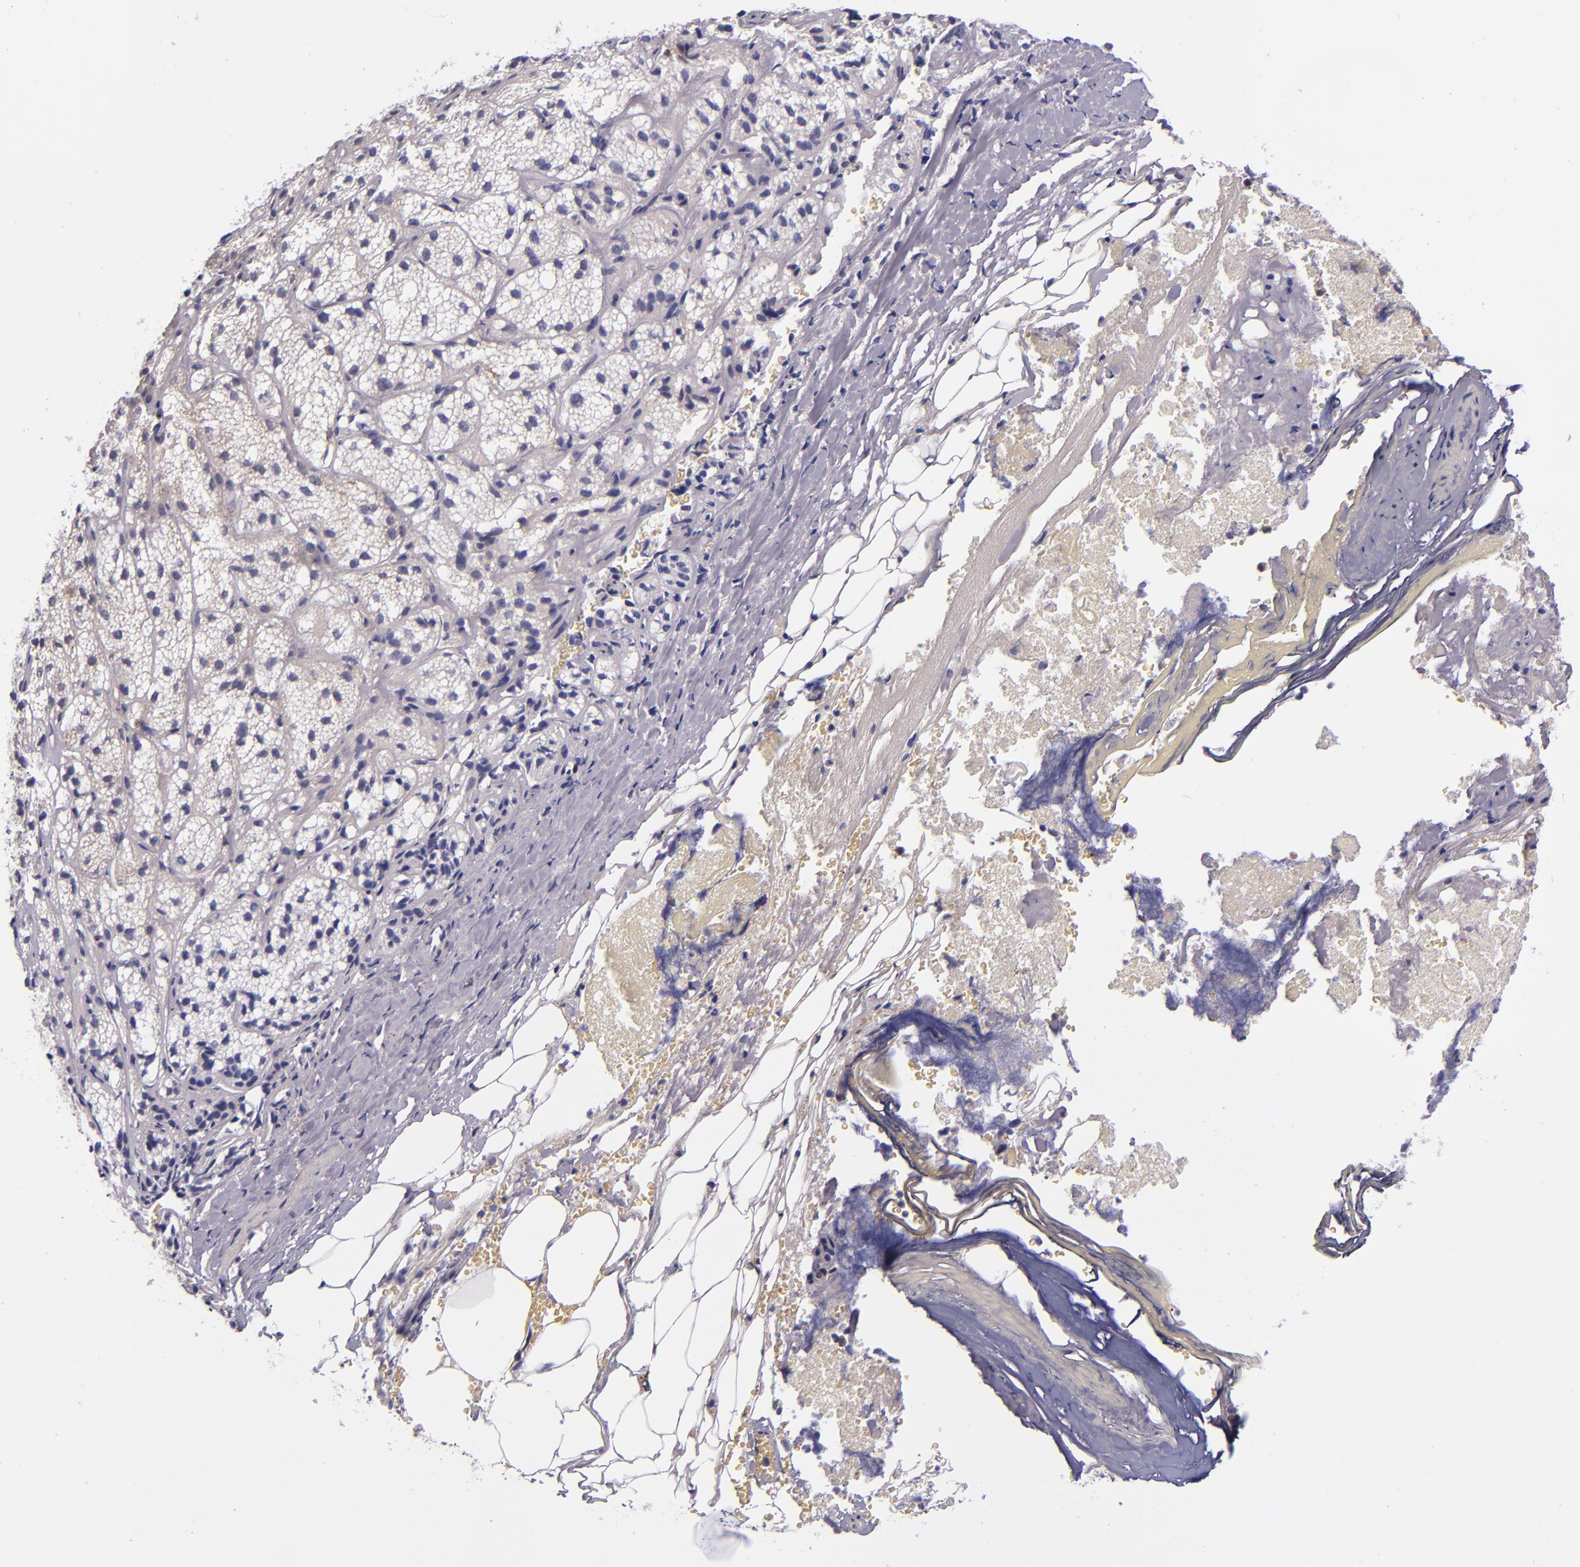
{"staining": {"intensity": "negative", "quantity": "none", "location": "none"}, "tissue": "adrenal gland", "cell_type": "Glandular cells", "image_type": "normal", "snomed": [{"axis": "morphology", "description": "Normal tissue, NOS"}, {"axis": "topography", "description": "Adrenal gland"}], "caption": "Immunohistochemical staining of unremarkable human adrenal gland shows no significant positivity in glandular cells.", "gene": "LGALS1", "patient": {"sex": "female", "age": 71}}